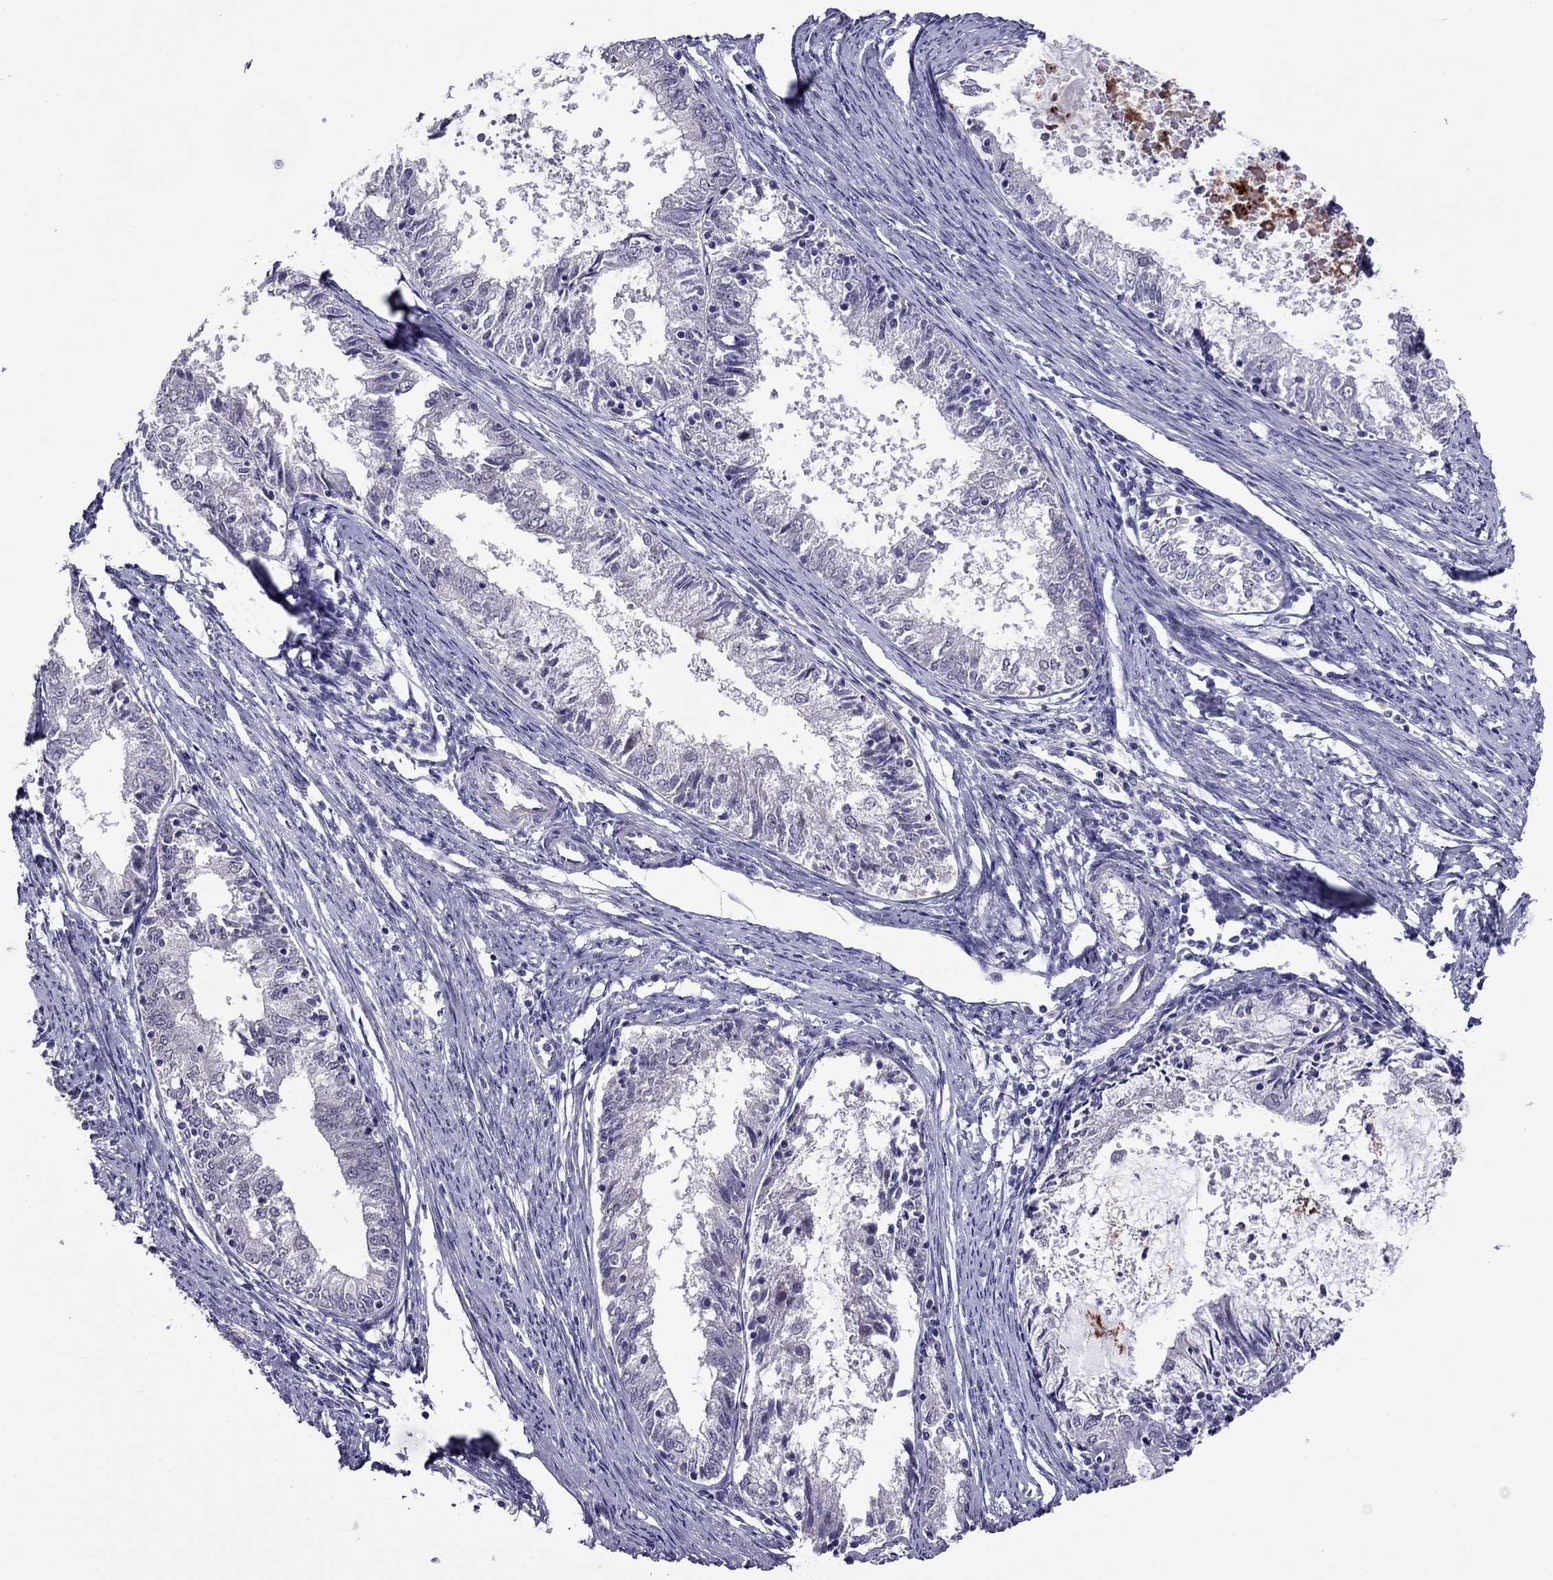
{"staining": {"intensity": "negative", "quantity": "none", "location": "none"}, "tissue": "endometrial cancer", "cell_type": "Tumor cells", "image_type": "cancer", "snomed": [{"axis": "morphology", "description": "Adenocarcinoma, NOS"}, {"axis": "topography", "description": "Endometrium"}], "caption": "Immunohistochemistry of endometrial adenocarcinoma exhibits no staining in tumor cells. (DAB IHC with hematoxylin counter stain).", "gene": "MYBPH", "patient": {"sex": "female", "age": 57}}